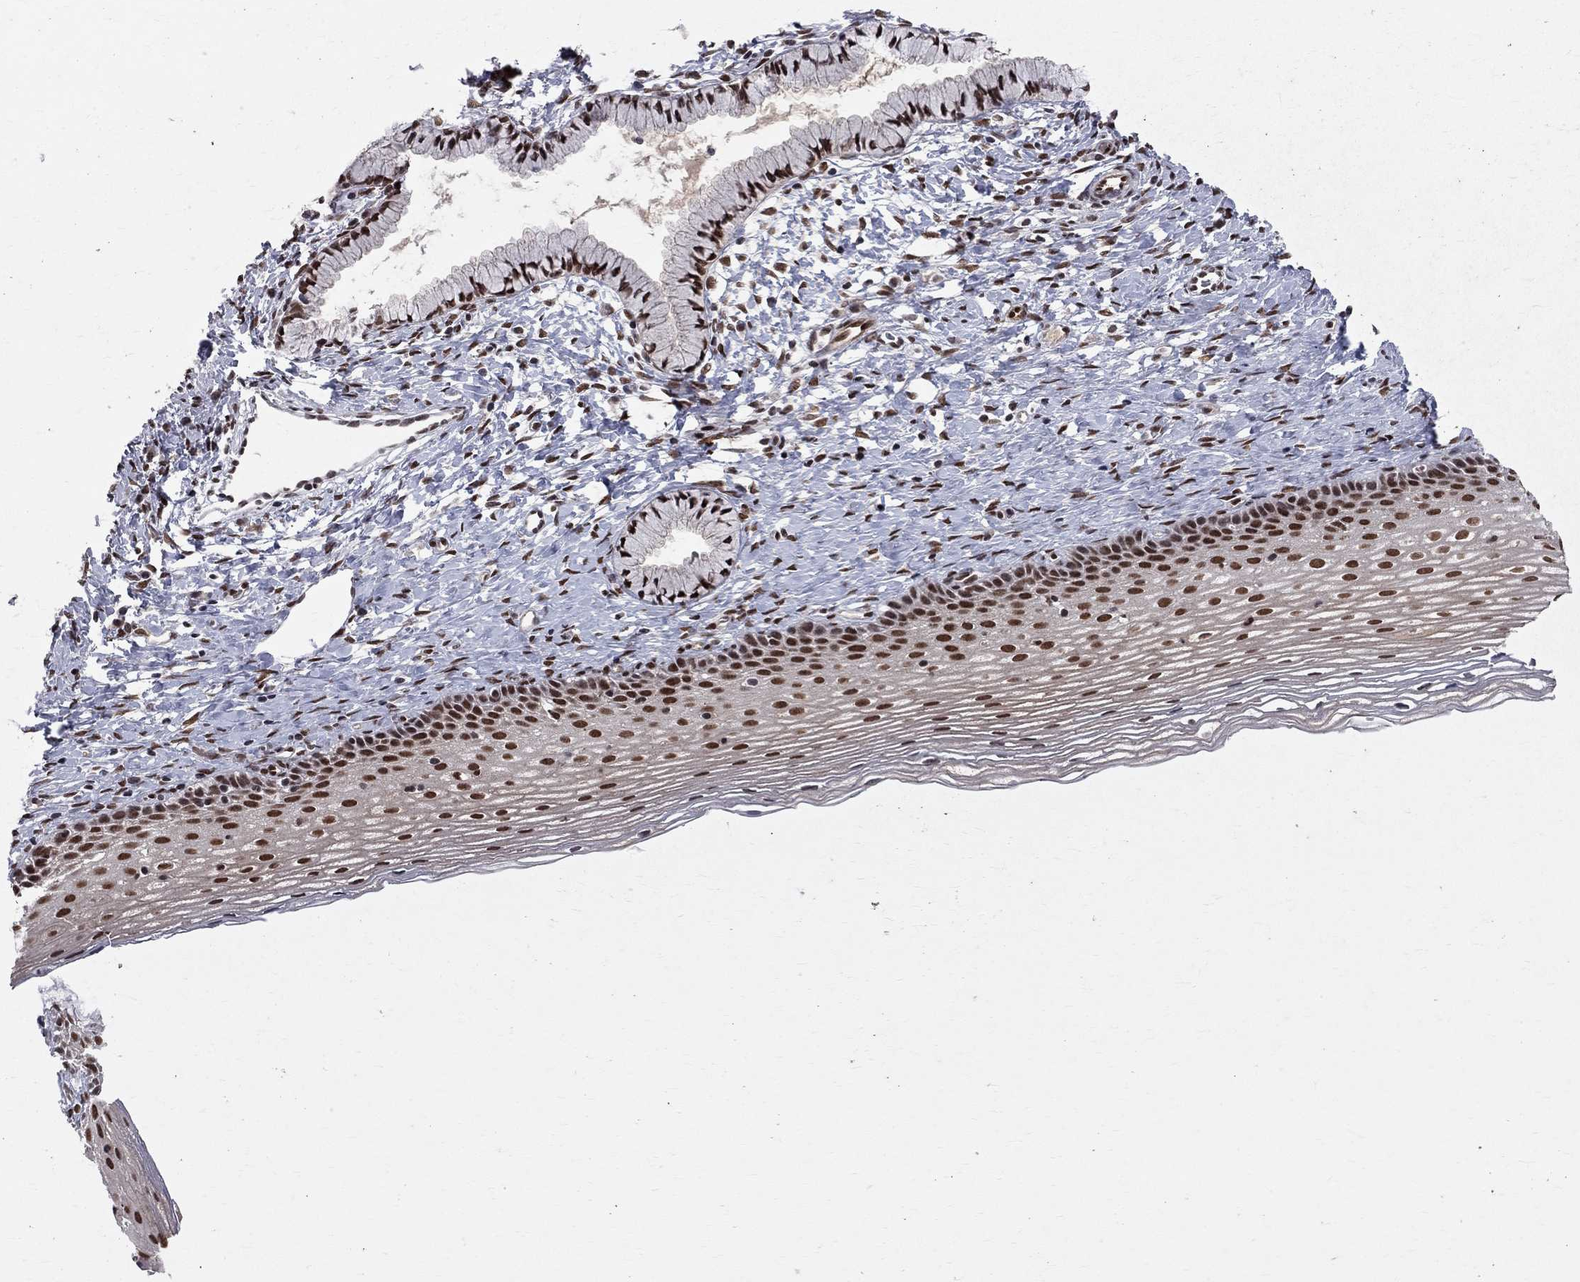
{"staining": {"intensity": "strong", "quantity": "25%-75%", "location": "nuclear"}, "tissue": "cervix", "cell_type": "Glandular cells", "image_type": "normal", "snomed": [{"axis": "morphology", "description": "Normal tissue, NOS"}, {"axis": "topography", "description": "Cervix"}], "caption": "IHC of benign cervix shows high levels of strong nuclear positivity in approximately 25%-75% of glandular cells.", "gene": "SAP30L", "patient": {"sex": "female", "age": 39}}